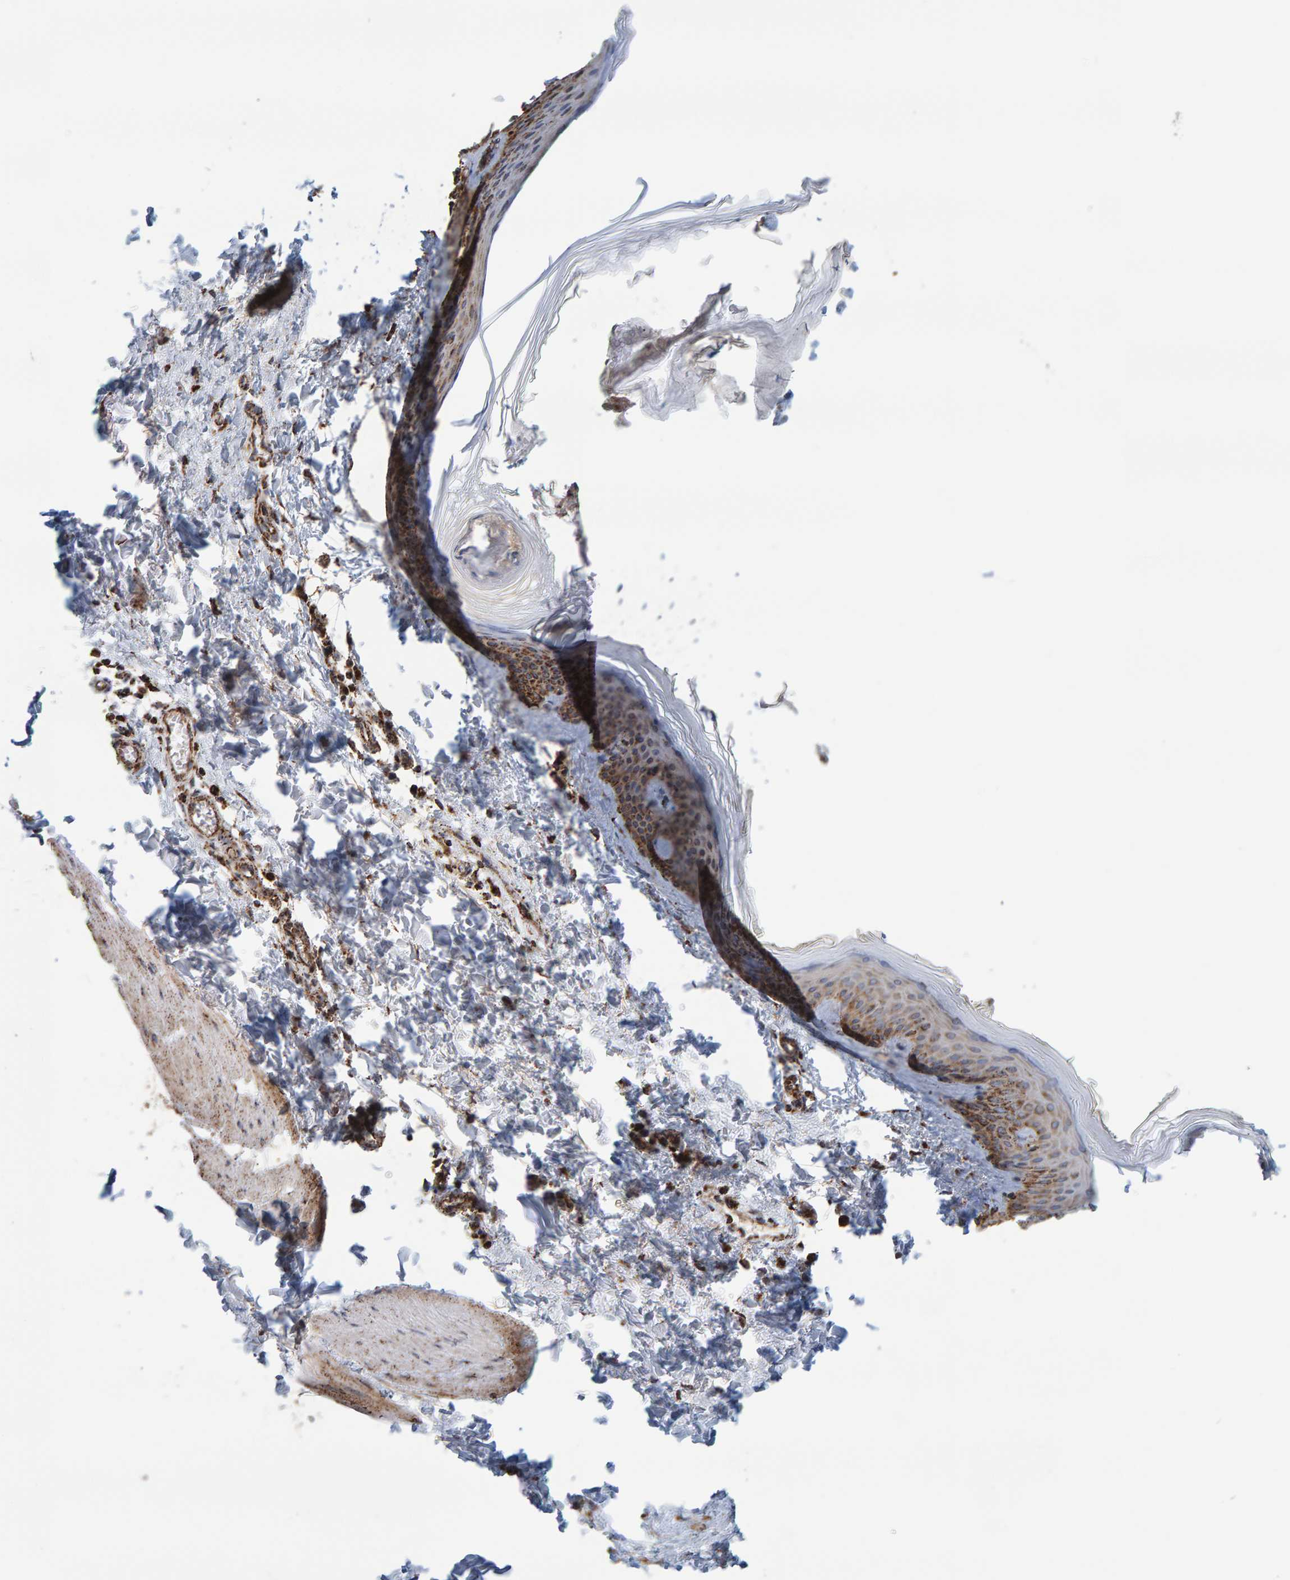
{"staining": {"intensity": "moderate", "quantity": ">75%", "location": "cytoplasmic/membranous"}, "tissue": "skin", "cell_type": "Fibroblasts", "image_type": "normal", "snomed": [{"axis": "morphology", "description": "Normal tissue, NOS"}, {"axis": "topography", "description": "Skin"}], "caption": "This is a micrograph of immunohistochemistry (IHC) staining of normal skin, which shows moderate positivity in the cytoplasmic/membranous of fibroblasts.", "gene": "MRPL45", "patient": {"sex": "female", "age": 27}}